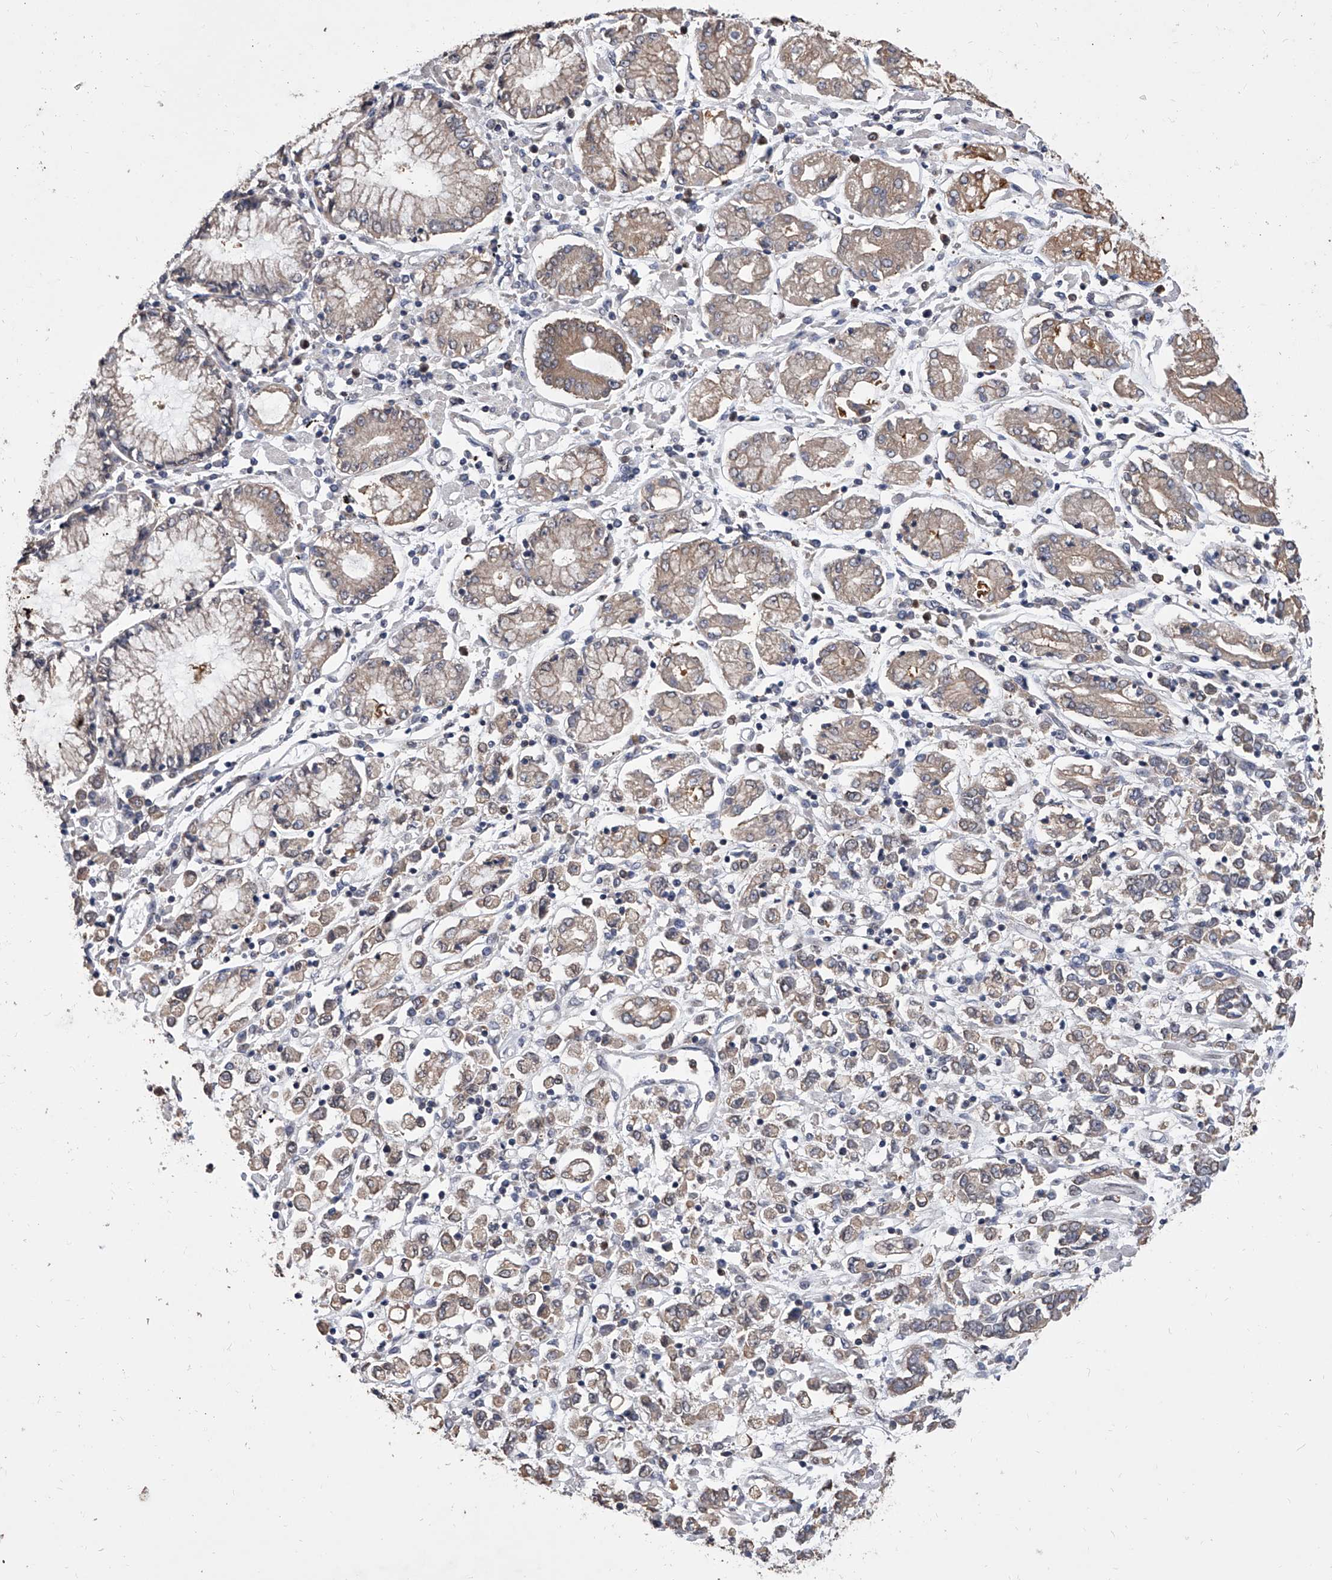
{"staining": {"intensity": "weak", "quantity": "25%-75%", "location": "cytoplasmic/membranous"}, "tissue": "stomach cancer", "cell_type": "Tumor cells", "image_type": "cancer", "snomed": [{"axis": "morphology", "description": "Adenocarcinoma, NOS"}, {"axis": "topography", "description": "Stomach"}], "caption": "Approximately 25%-75% of tumor cells in human stomach cancer (adenocarcinoma) reveal weak cytoplasmic/membranous protein expression as visualized by brown immunohistochemical staining.", "gene": "BHLHE23", "patient": {"sex": "female", "age": 76}}